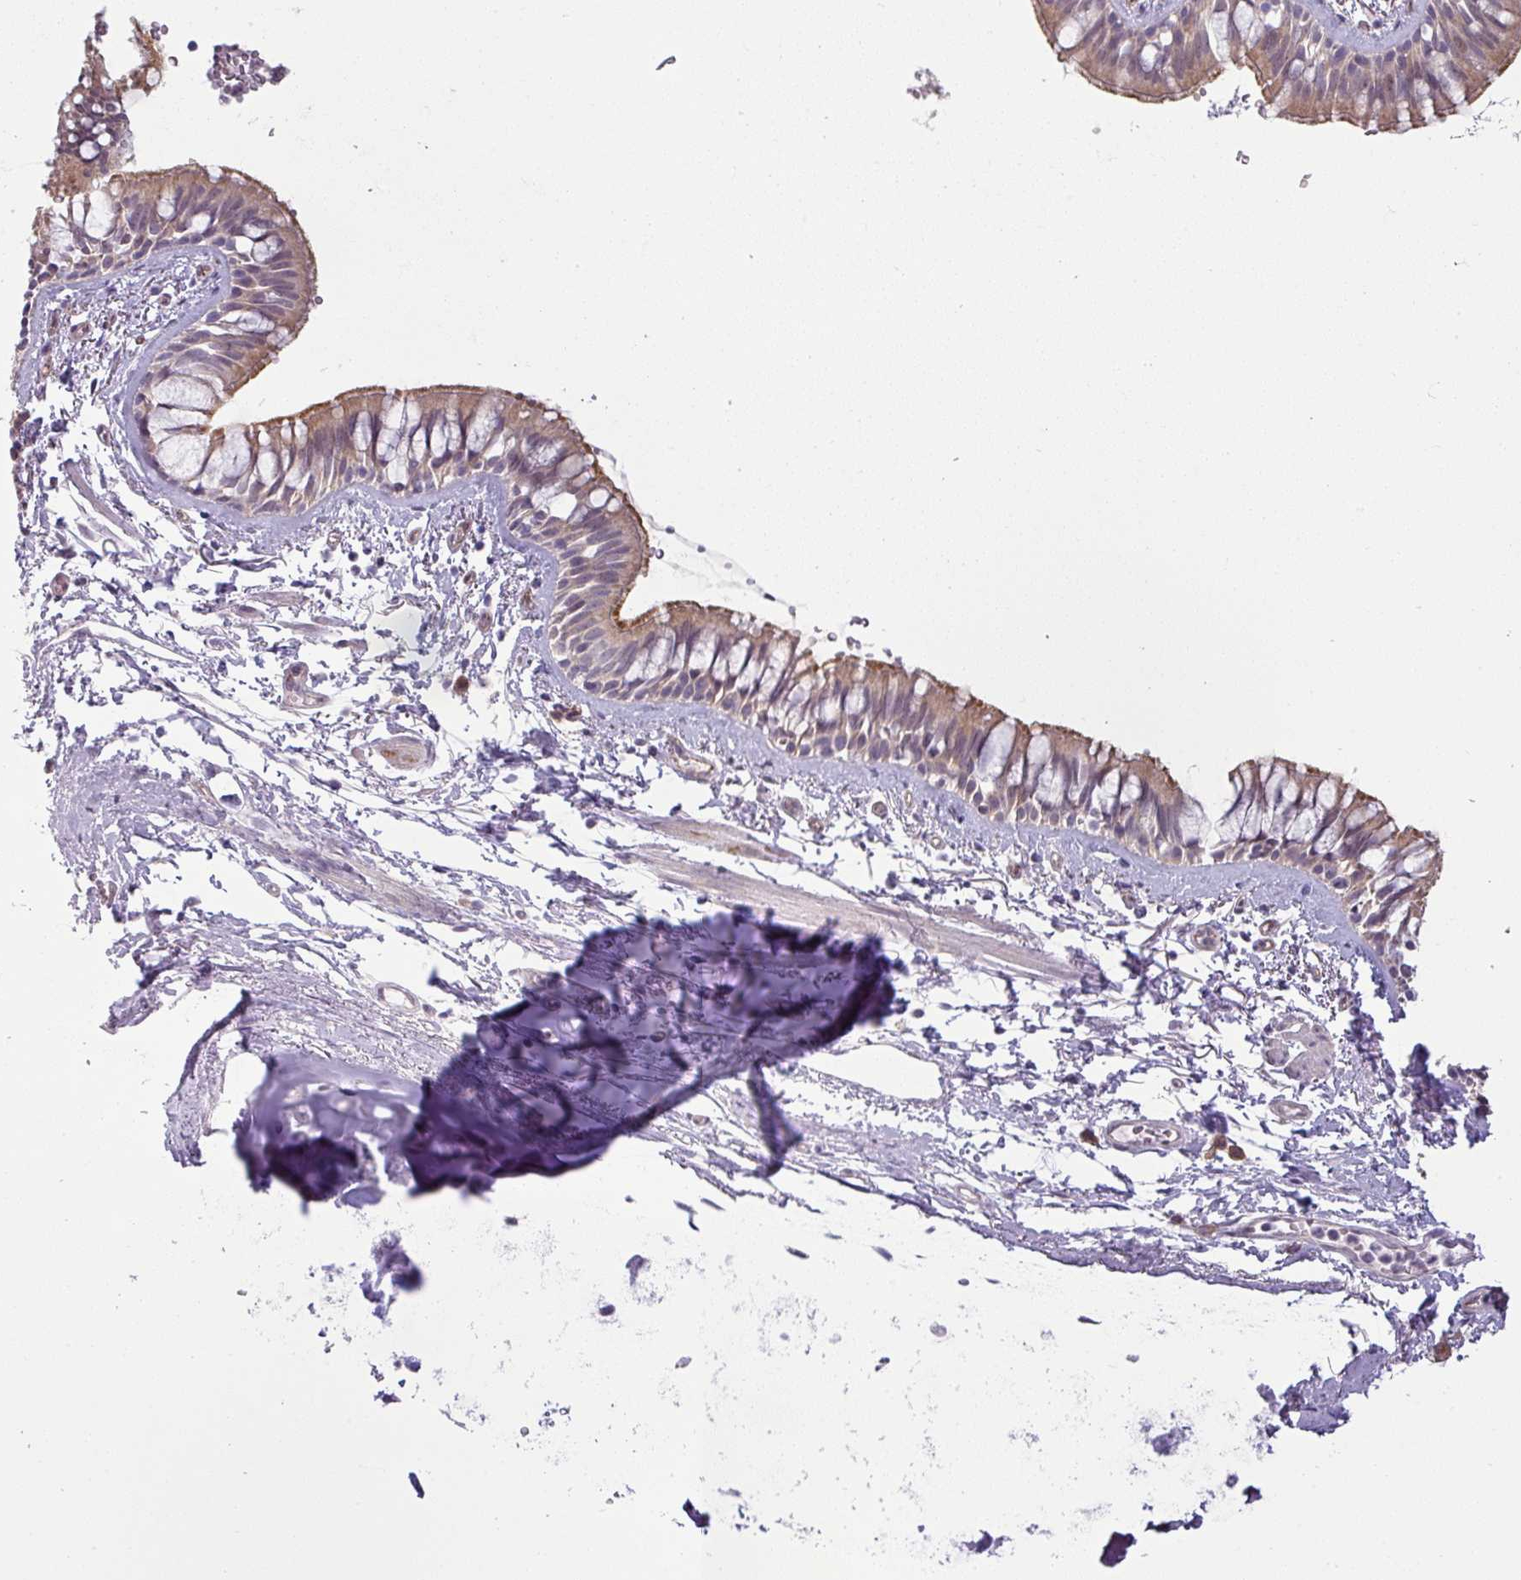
{"staining": {"intensity": "moderate", "quantity": ">75%", "location": "cytoplasmic/membranous"}, "tissue": "bronchus", "cell_type": "Respiratory epithelial cells", "image_type": "normal", "snomed": [{"axis": "morphology", "description": "Normal tissue, NOS"}, {"axis": "topography", "description": "Lymph node"}, {"axis": "topography", "description": "Cartilage tissue"}, {"axis": "topography", "description": "Bronchus"}], "caption": "Immunohistochemical staining of benign human bronchus displays >75% levels of moderate cytoplasmic/membranous protein staining in about >75% of respiratory epithelial cells.", "gene": "CCDC144A", "patient": {"sex": "female", "age": 70}}